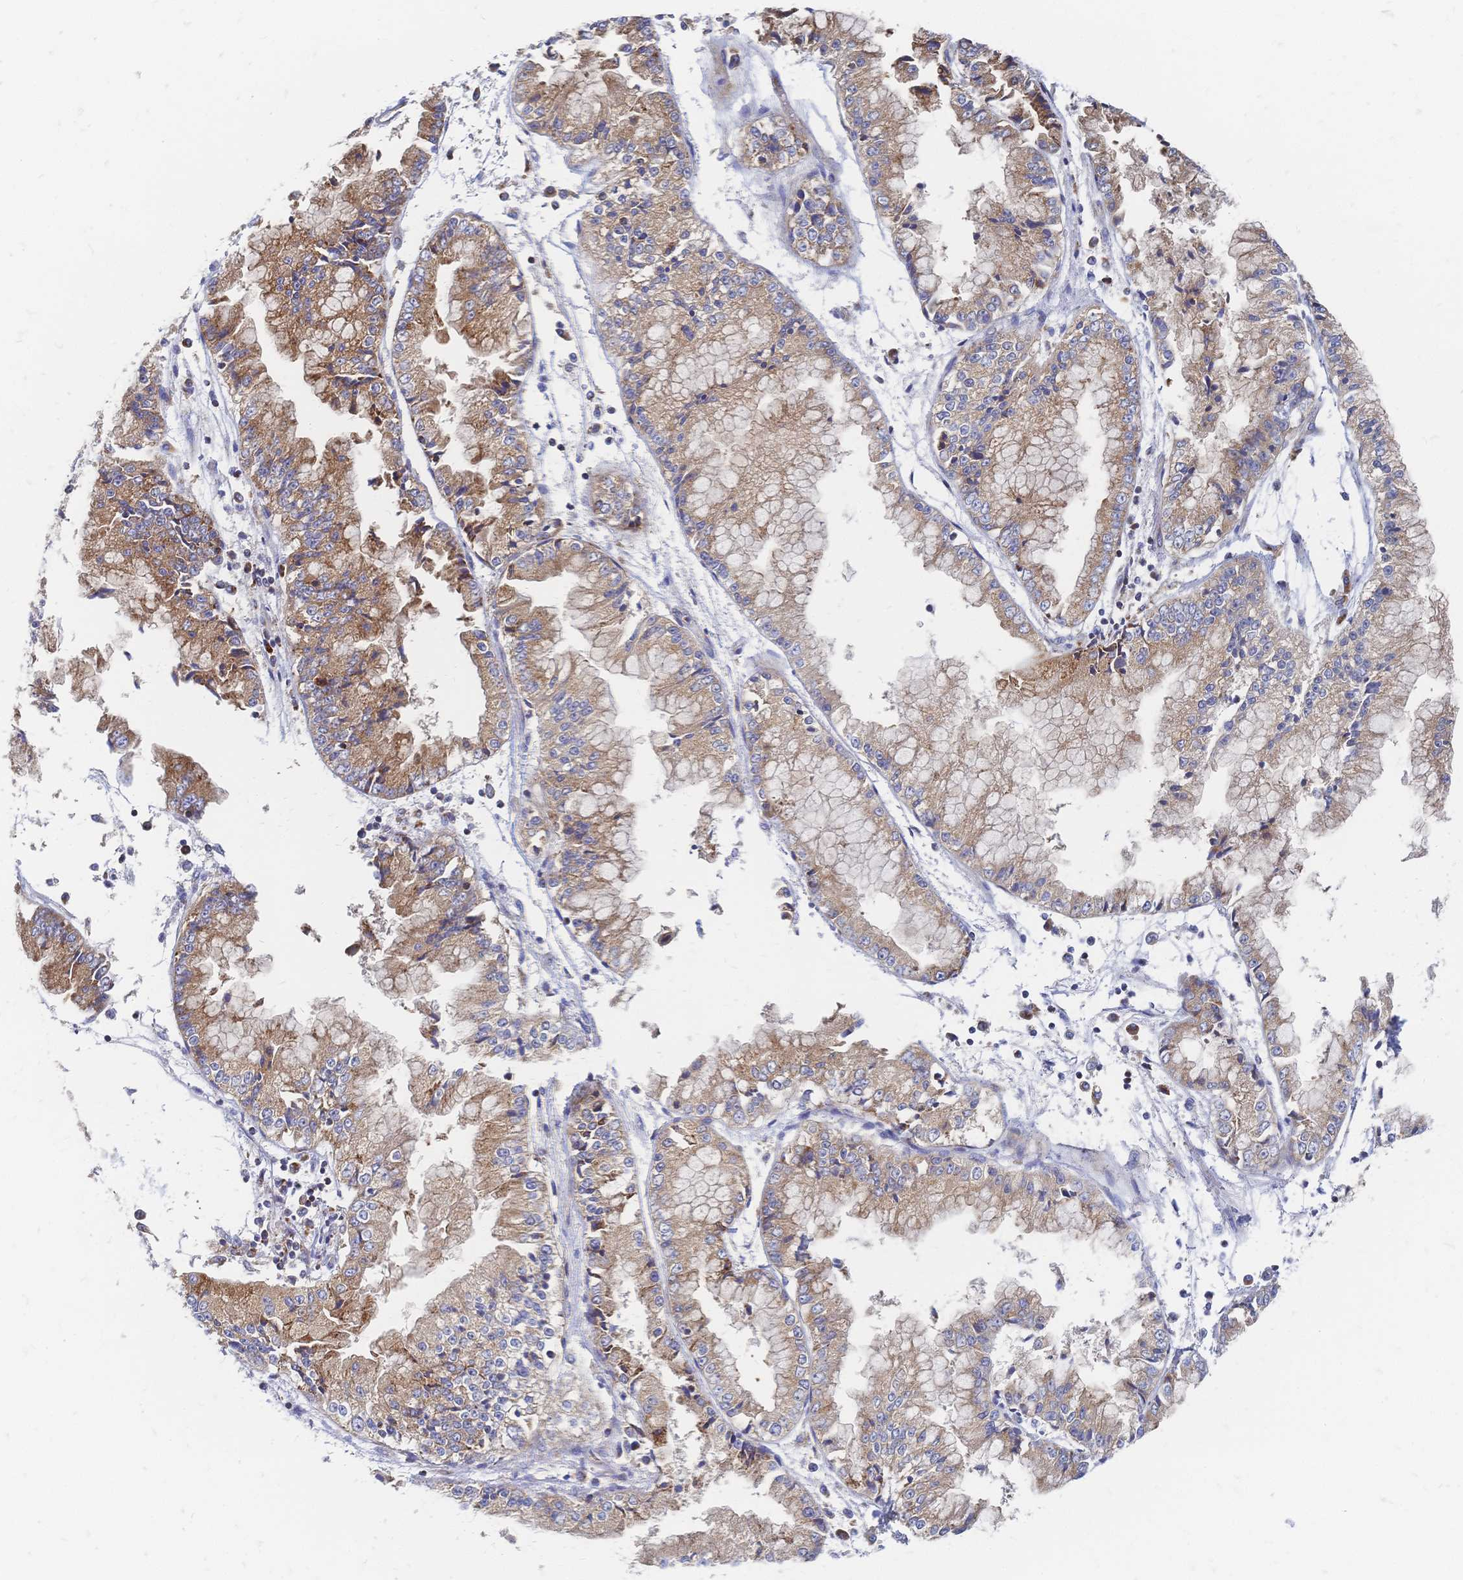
{"staining": {"intensity": "moderate", "quantity": ">75%", "location": "cytoplasmic/membranous"}, "tissue": "stomach cancer", "cell_type": "Tumor cells", "image_type": "cancer", "snomed": [{"axis": "morphology", "description": "Adenocarcinoma, NOS"}, {"axis": "topography", "description": "Stomach, upper"}], "caption": "Brown immunohistochemical staining in human stomach adenocarcinoma exhibits moderate cytoplasmic/membranous staining in about >75% of tumor cells.", "gene": "SORBS1", "patient": {"sex": "female", "age": 74}}